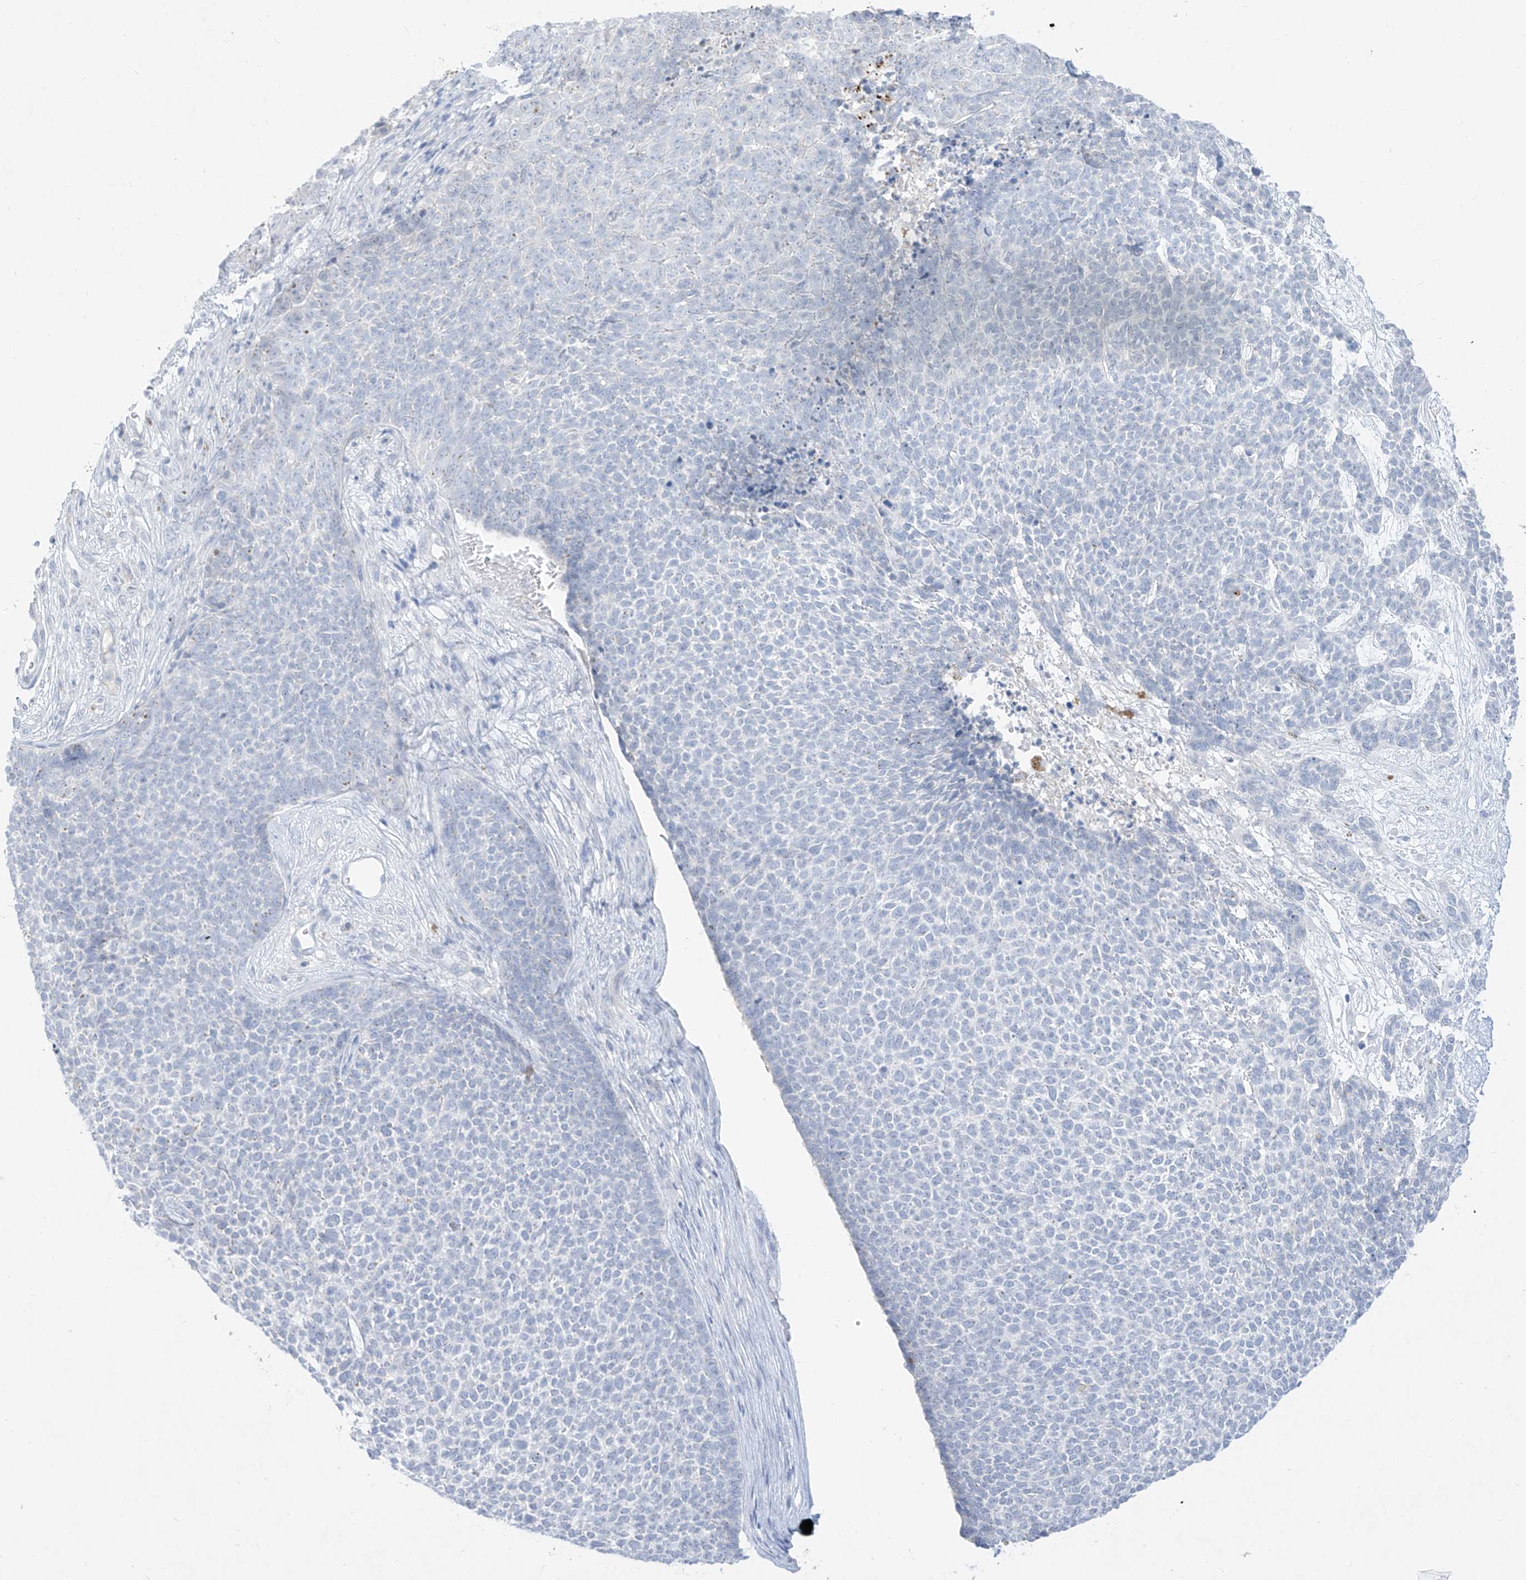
{"staining": {"intensity": "negative", "quantity": "none", "location": "none"}, "tissue": "skin cancer", "cell_type": "Tumor cells", "image_type": "cancer", "snomed": [{"axis": "morphology", "description": "Basal cell carcinoma"}, {"axis": "topography", "description": "Skin"}], "caption": "This micrograph is of skin cancer (basal cell carcinoma) stained with immunohistochemistry to label a protein in brown with the nuclei are counter-stained blue. There is no positivity in tumor cells.", "gene": "TGM4", "patient": {"sex": "female", "age": 84}}